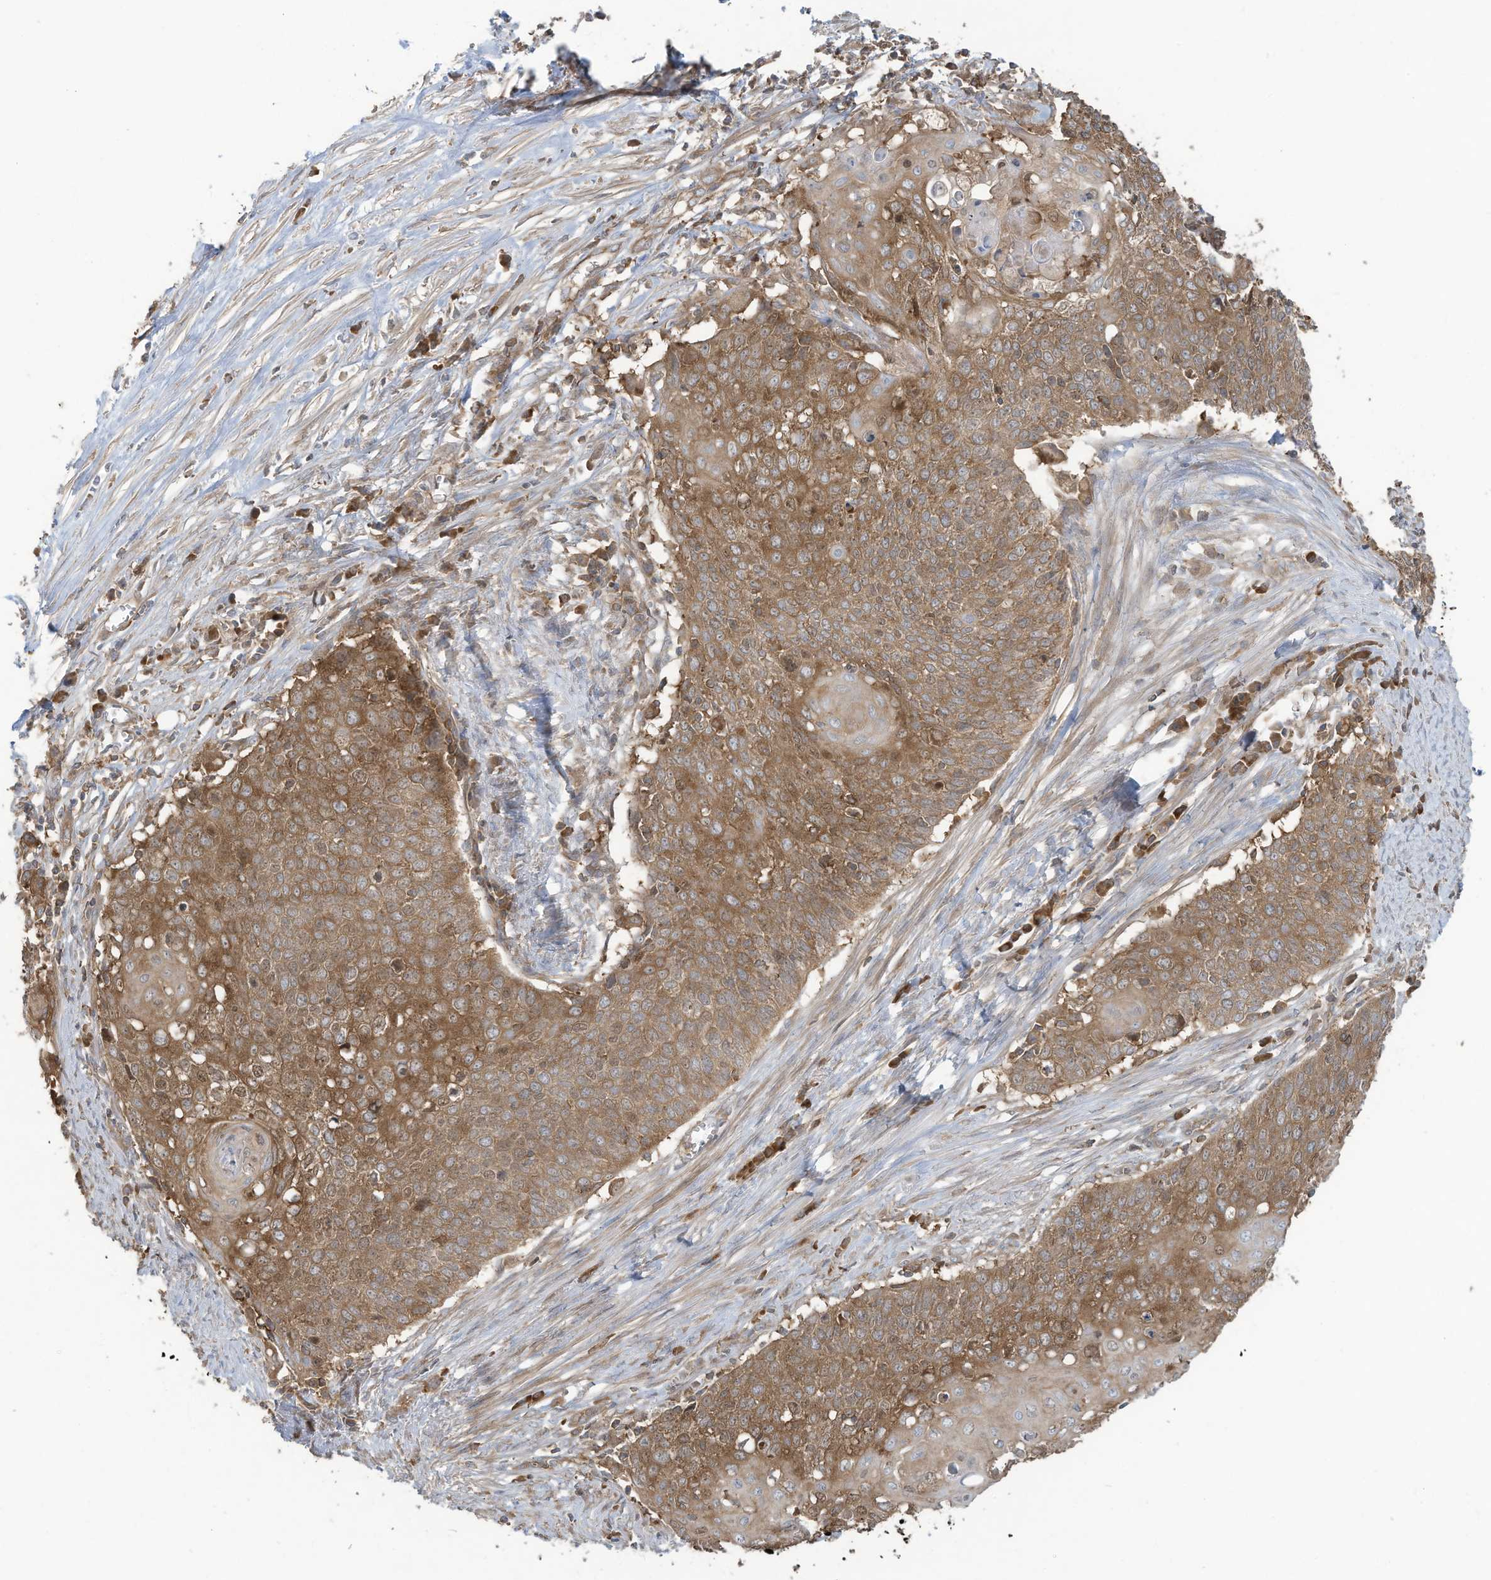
{"staining": {"intensity": "moderate", "quantity": ">75%", "location": "cytoplasmic/membranous"}, "tissue": "cervical cancer", "cell_type": "Tumor cells", "image_type": "cancer", "snomed": [{"axis": "morphology", "description": "Squamous cell carcinoma, NOS"}, {"axis": "topography", "description": "Cervix"}], "caption": "This photomicrograph shows cervical cancer (squamous cell carcinoma) stained with immunohistochemistry (IHC) to label a protein in brown. The cytoplasmic/membranous of tumor cells show moderate positivity for the protein. Nuclei are counter-stained blue.", "gene": "OLA1", "patient": {"sex": "female", "age": 39}}